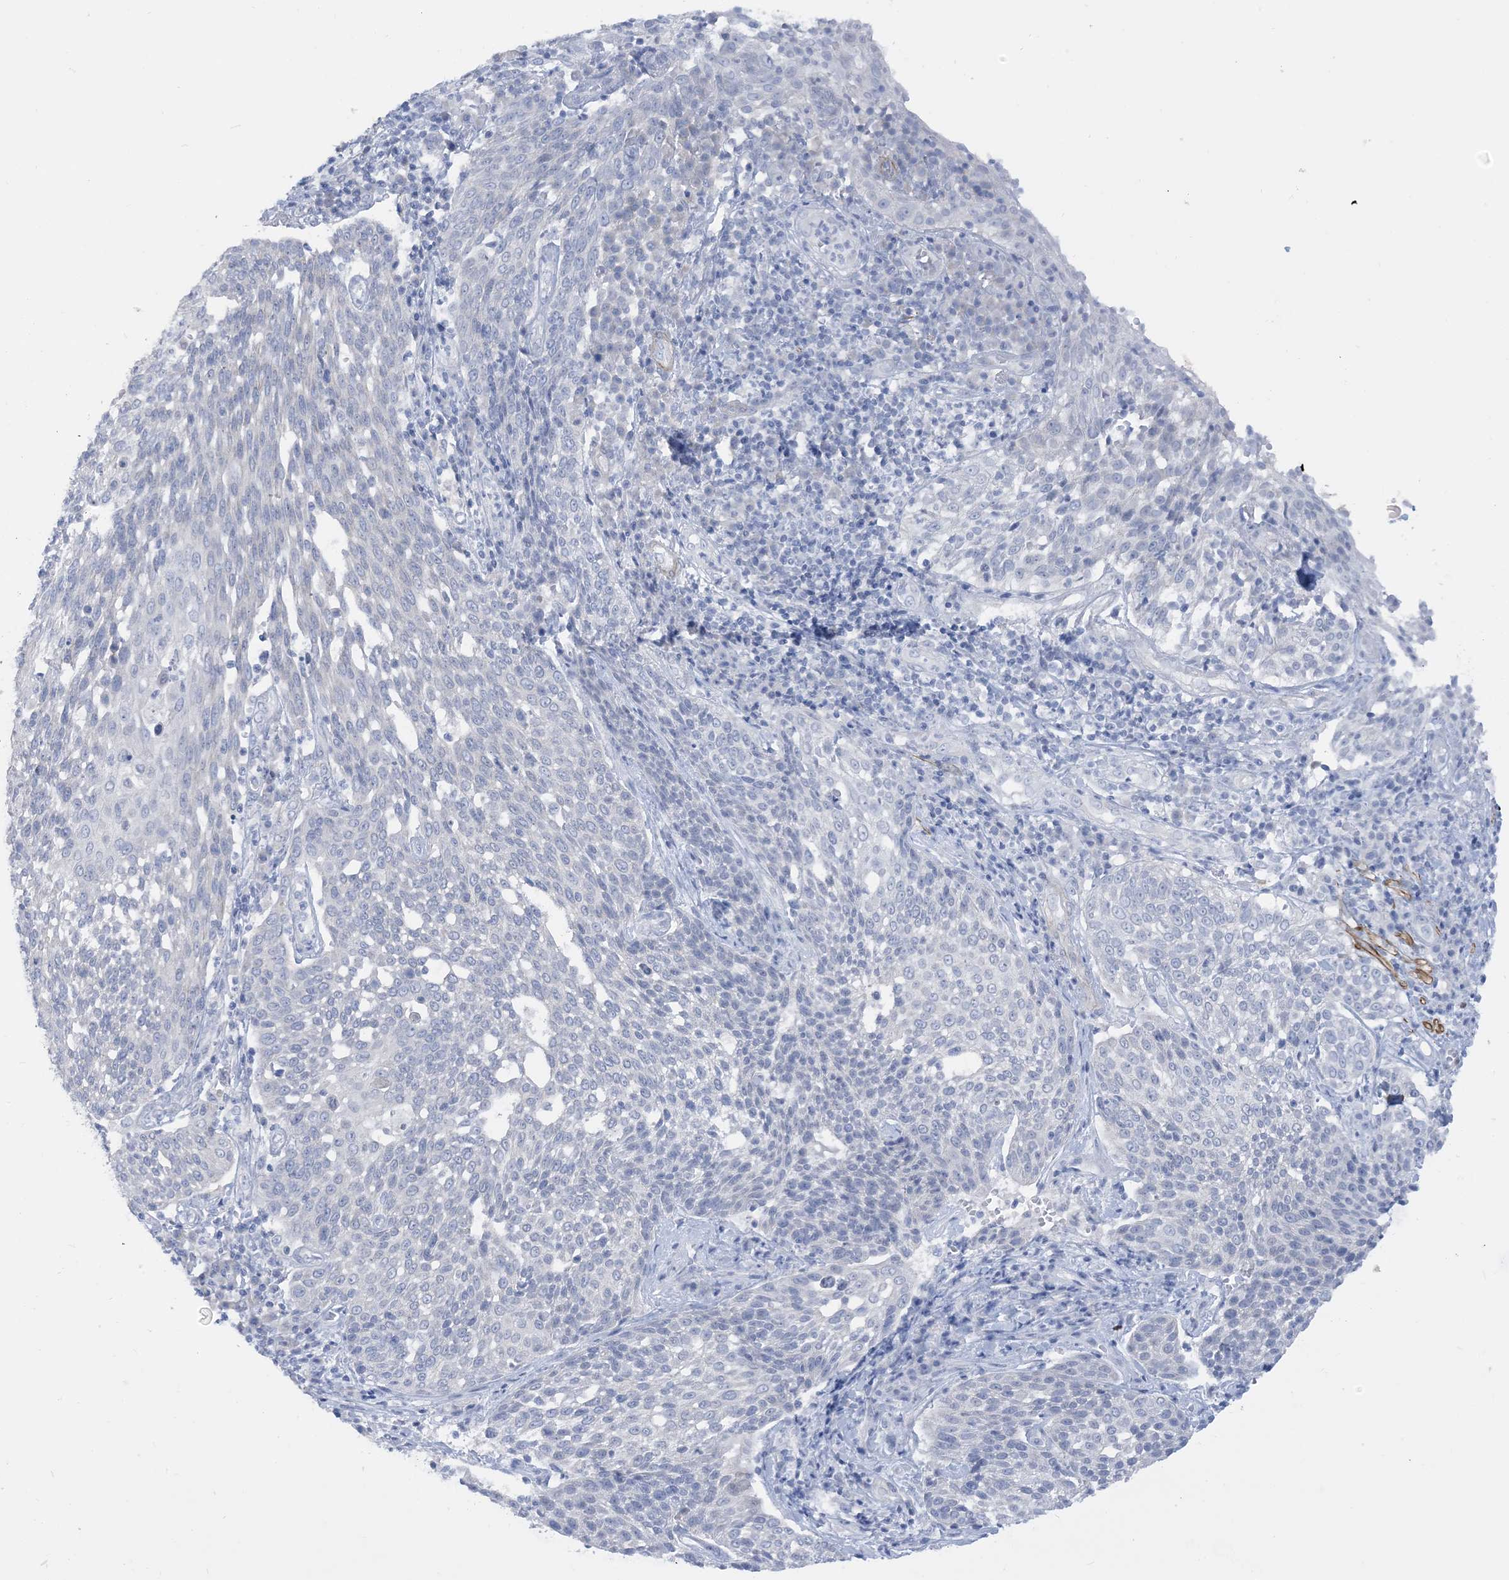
{"staining": {"intensity": "negative", "quantity": "none", "location": "none"}, "tissue": "cervical cancer", "cell_type": "Tumor cells", "image_type": "cancer", "snomed": [{"axis": "morphology", "description": "Squamous cell carcinoma, NOS"}, {"axis": "topography", "description": "Cervix"}], "caption": "This is a photomicrograph of IHC staining of squamous cell carcinoma (cervical), which shows no expression in tumor cells.", "gene": "MARS2", "patient": {"sex": "female", "age": 34}}